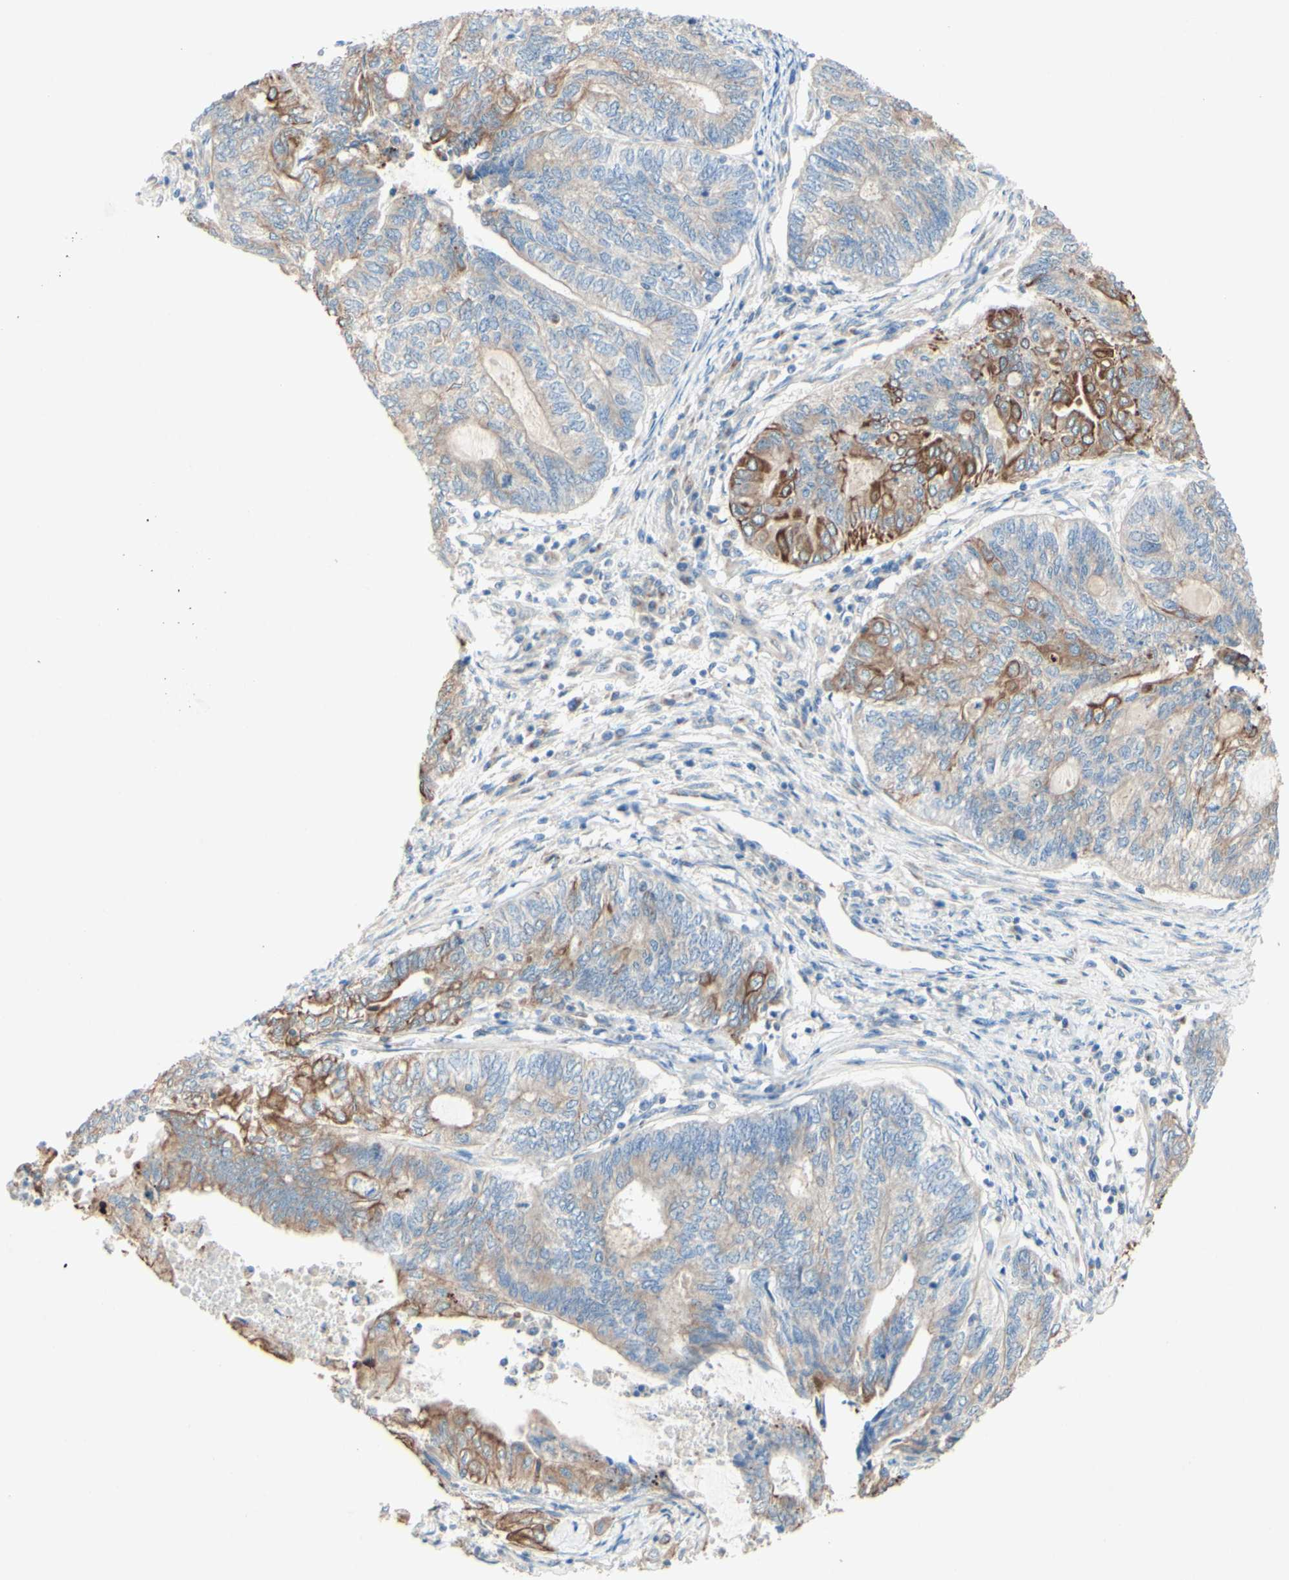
{"staining": {"intensity": "moderate", "quantity": "25%-75%", "location": "cytoplasmic/membranous"}, "tissue": "endometrial cancer", "cell_type": "Tumor cells", "image_type": "cancer", "snomed": [{"axis": "morphology", "description": "Adenocarcinoma, NOS"}, {"axis": "topography", "description": "Uterus"}, {"axis": "topography", "description": "Endometrium"}], "caption": "A brown stain shows moderate cytoplasmic/membranous staining of a protein in human adenocarcinoma (endometrial) tumor cells.", "gene": "MTM1", "patient": {"sex": "female", "age": 70}}